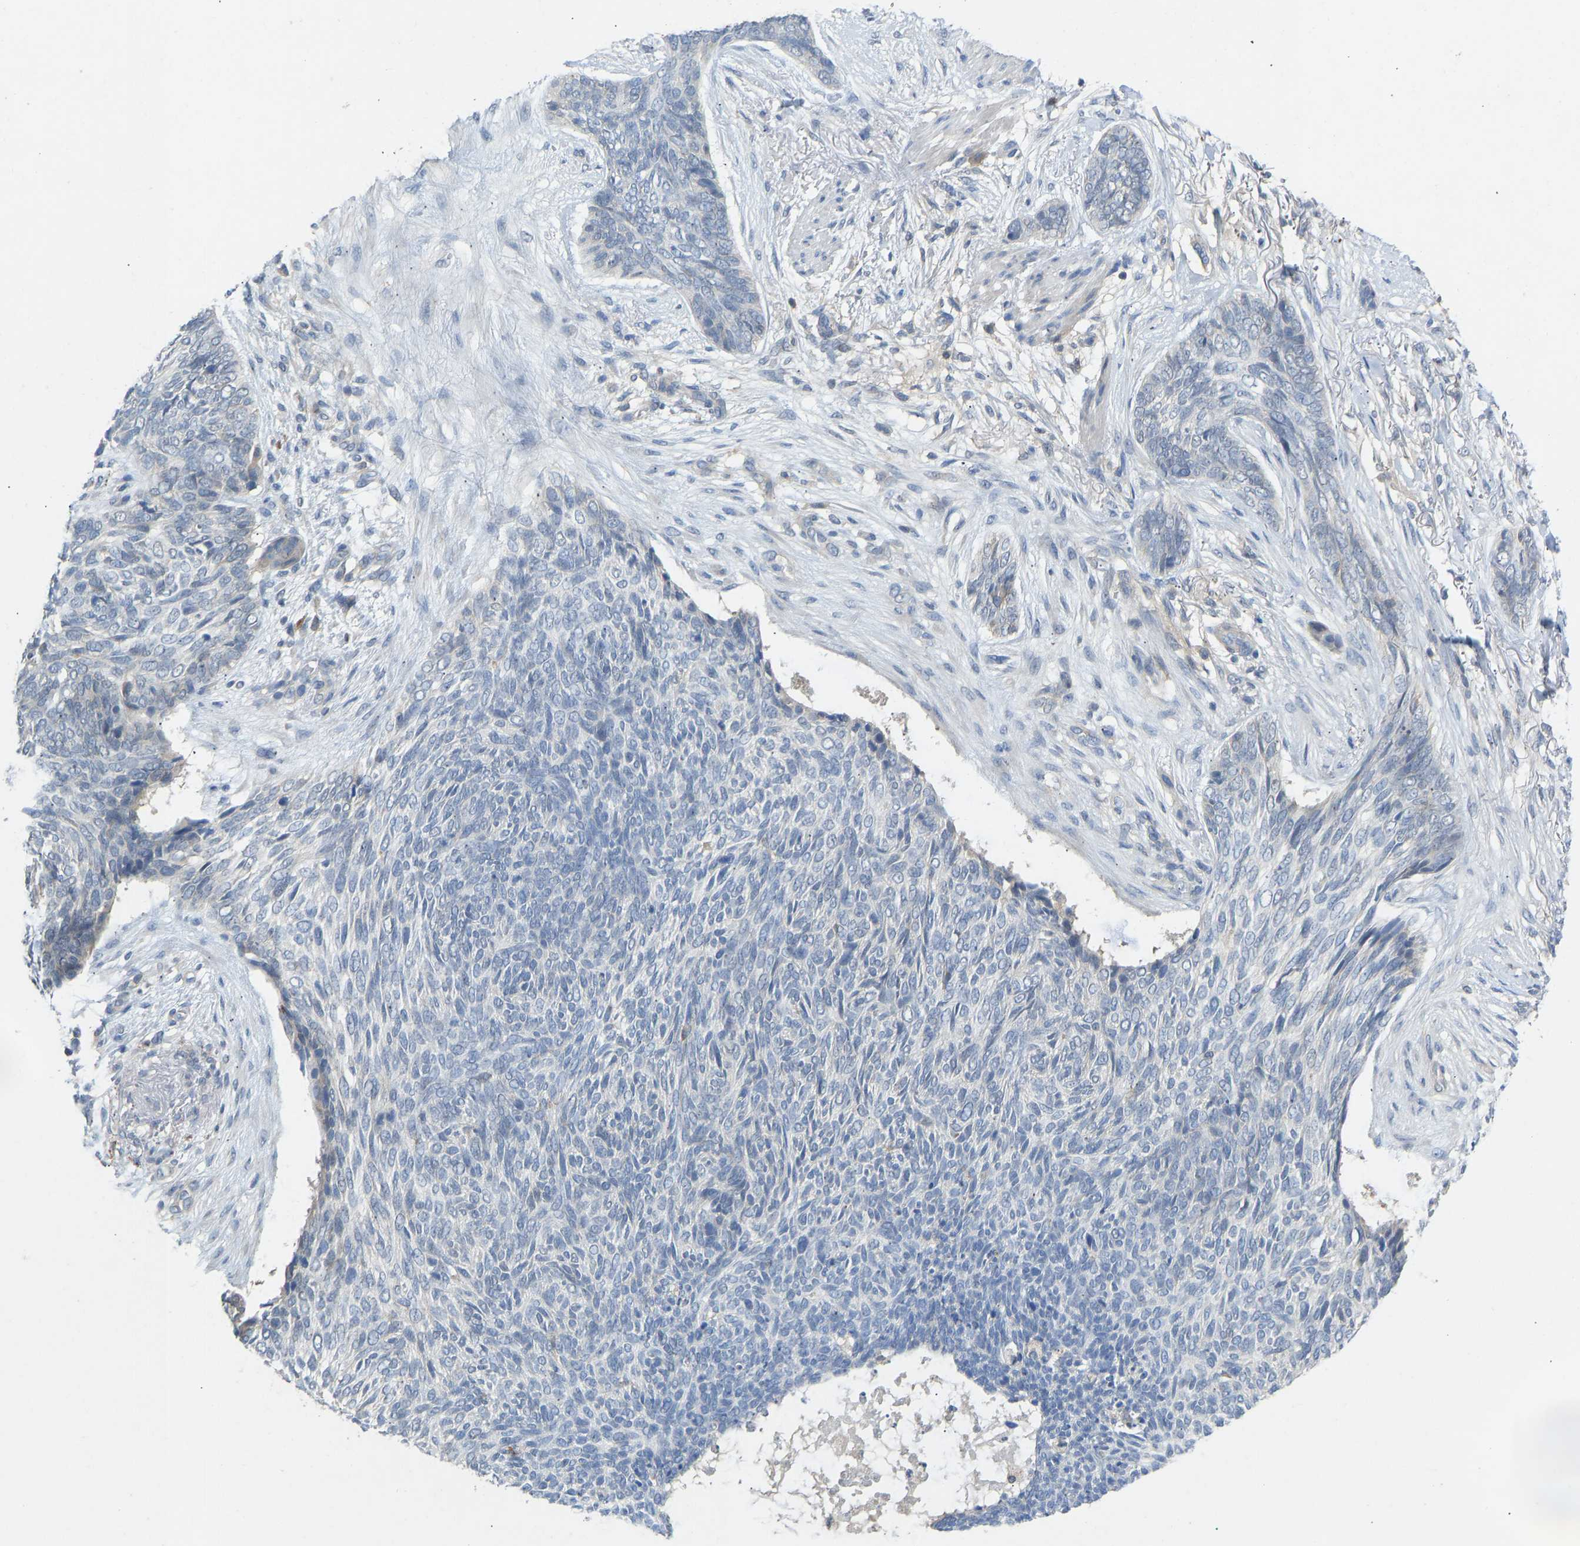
{"staining": {"intensity": "negative", "quantity": "none", "location": "none"}, "tissue": "skin cancer", "cell_type": "Tumor cells", "image_type": "cancer", "snomed": [{"axis": "morphology", "description": "Basal cell carcinoma"}, {"axis": "topography", "description": "Skin"}], "caption": "Protein analysis of skin cancer exhibits no significant staining in tumor cells.", "gene": "NDRG3", "patient": {"sex": "female", "age": 84}}